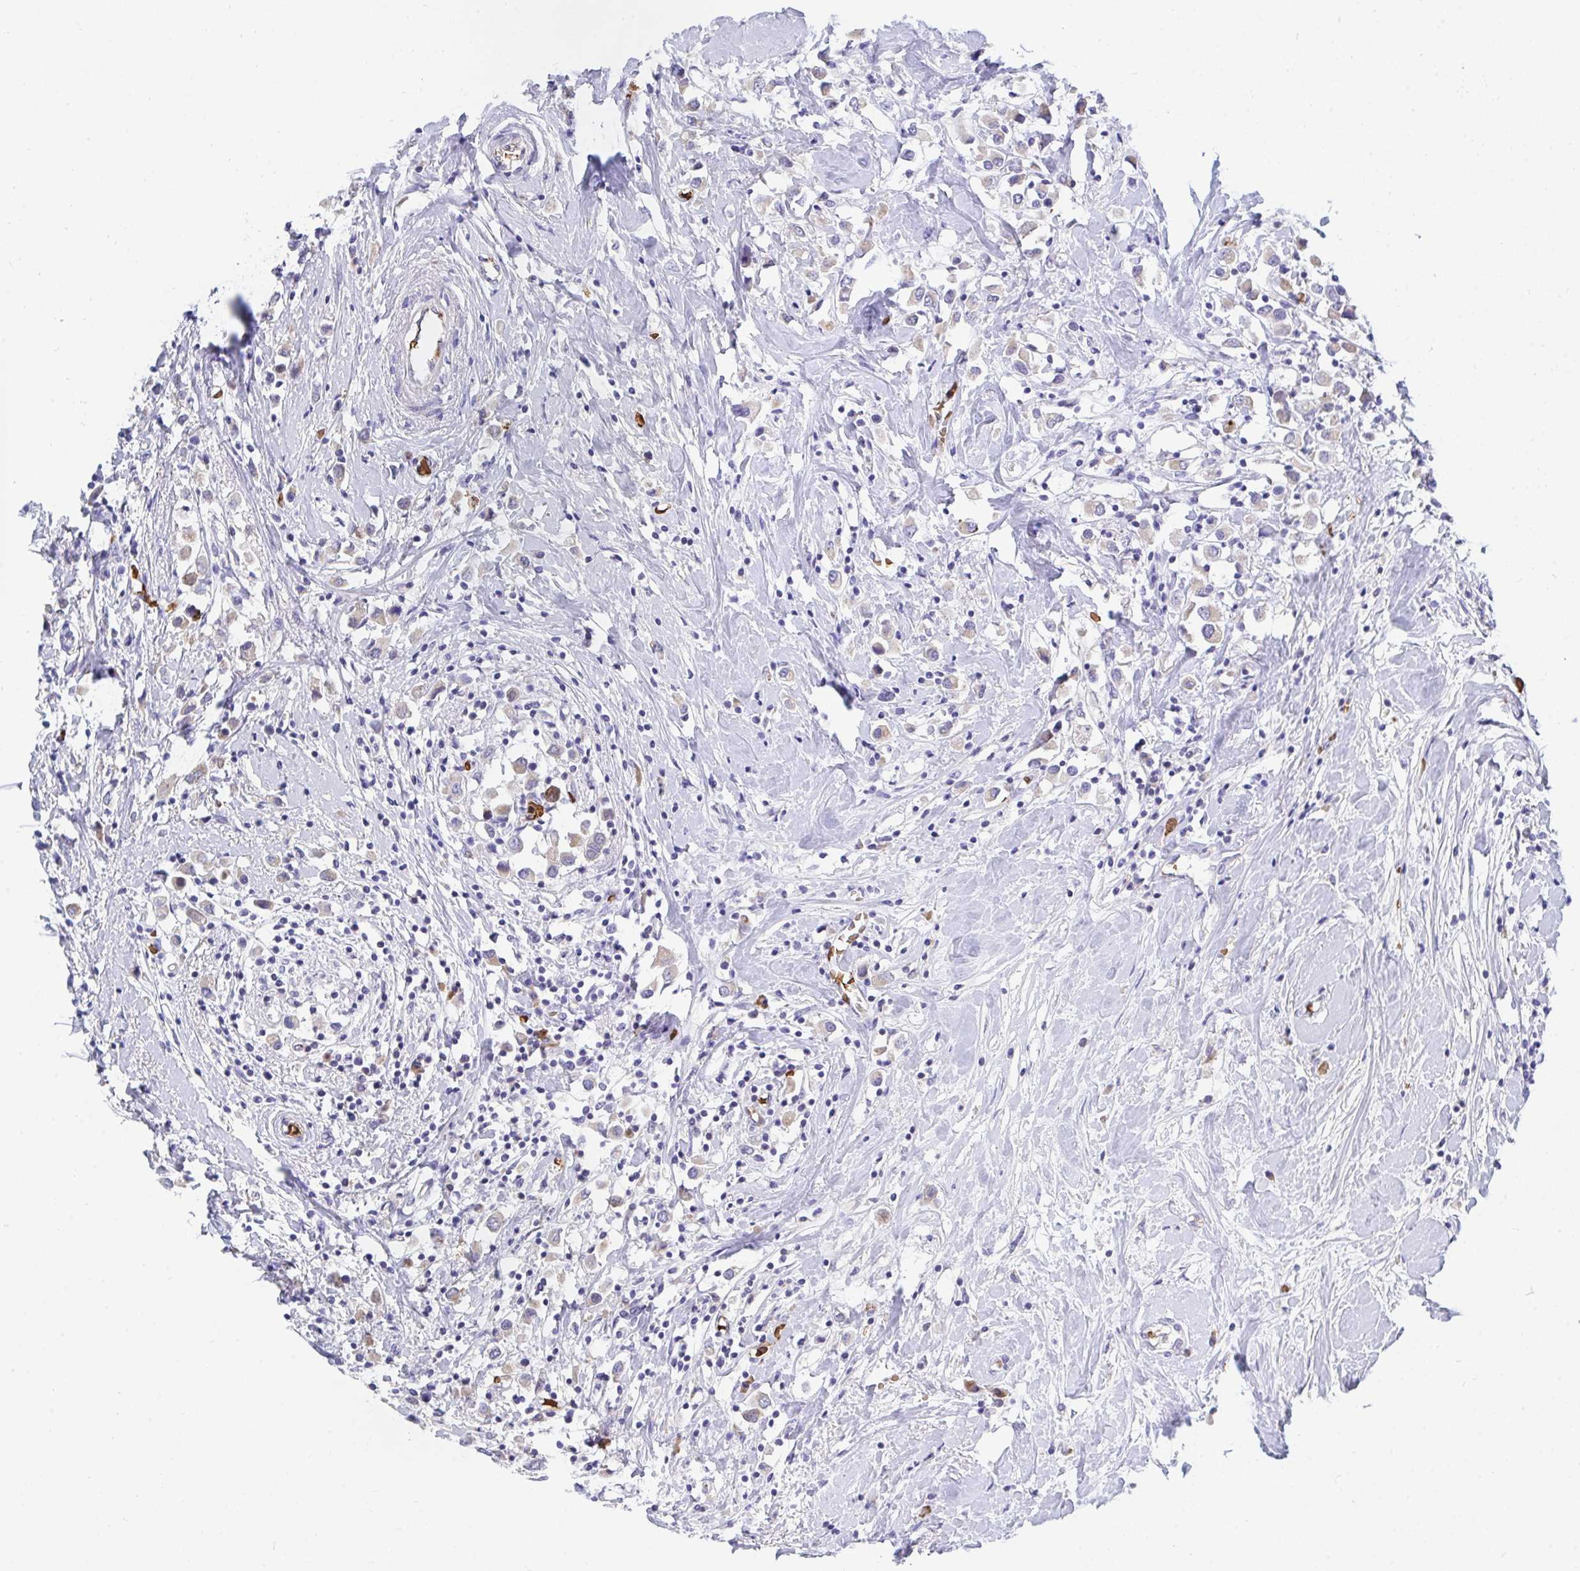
{"staining": {"intensity": "negative", "quantity": "none", "location": "none"}, "tissue": "breast cancer", "cell_type": "Tumor cells", "image_type": "cancer", "snomed": [{"axis": "morphology", "description": "Duct carcinoma"}, {"axis": "topography", "description": "Breast"}], "caption": "High power microscopy photomicrograph of an IHC image of breast cancer, revealing no significant staining in tumor cells.", "gene": "MROH2B", "patient": {"sex": "female", "age": 61}}